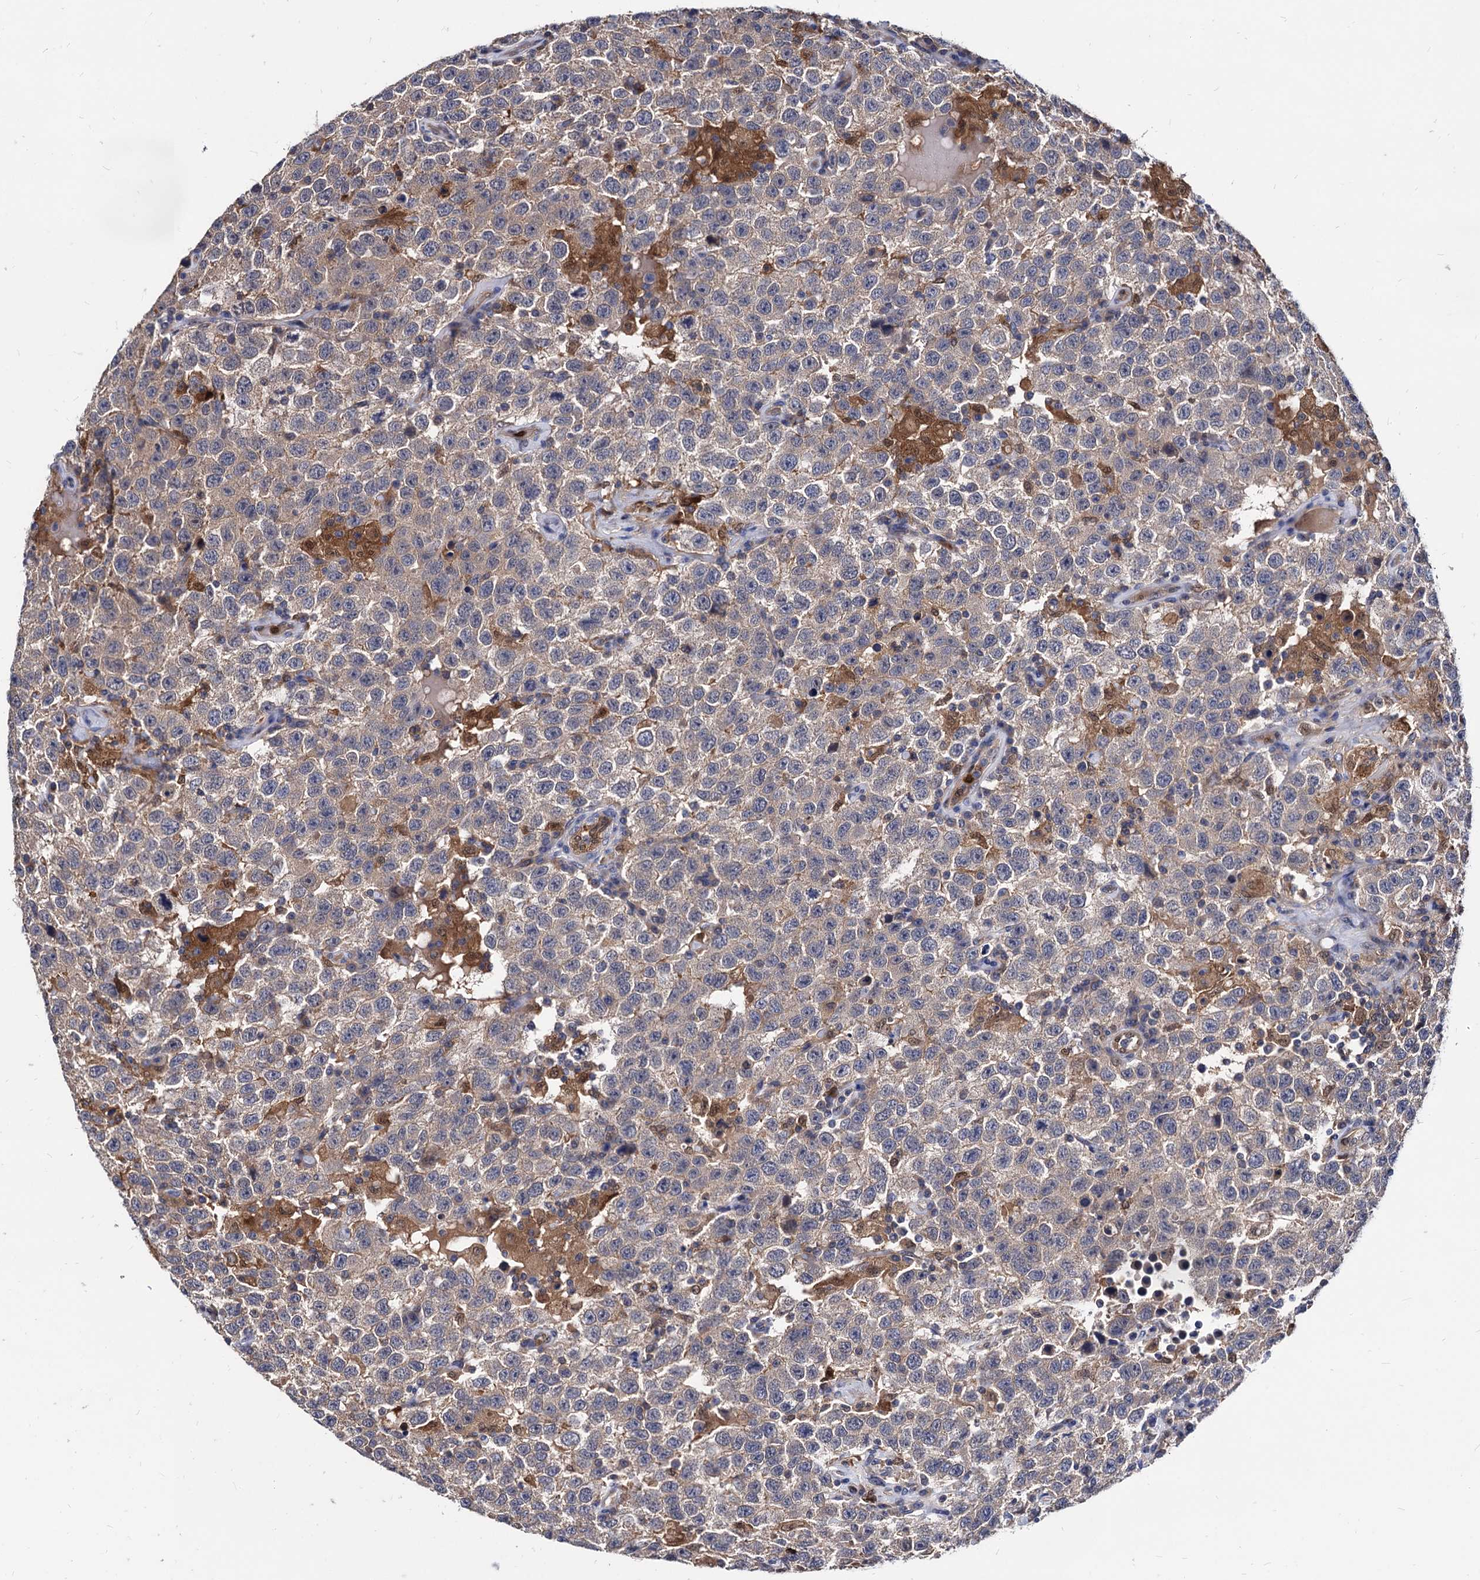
{"staining": {"intensity": "weak", "quantity": "25%-75%", "location": "cytoplasmic/membranous"}, "tissue": "testis cancer", "cell_type": "Tumor cells", "image_type": "cancer", "snomed": [{"axis": "morphology", "description": "Seminoma, NOS"}, {"axis": "topography", "description": "Testis"}], "caption": "Immunohistochemical staining of seminoma (testis) exhibits low levels of weak cytoplasmic/membranous protein expression in about 25%-75% of tumor cells.", "gene": "CPPED1", "patient": {"sex": "male", "age": 41}}